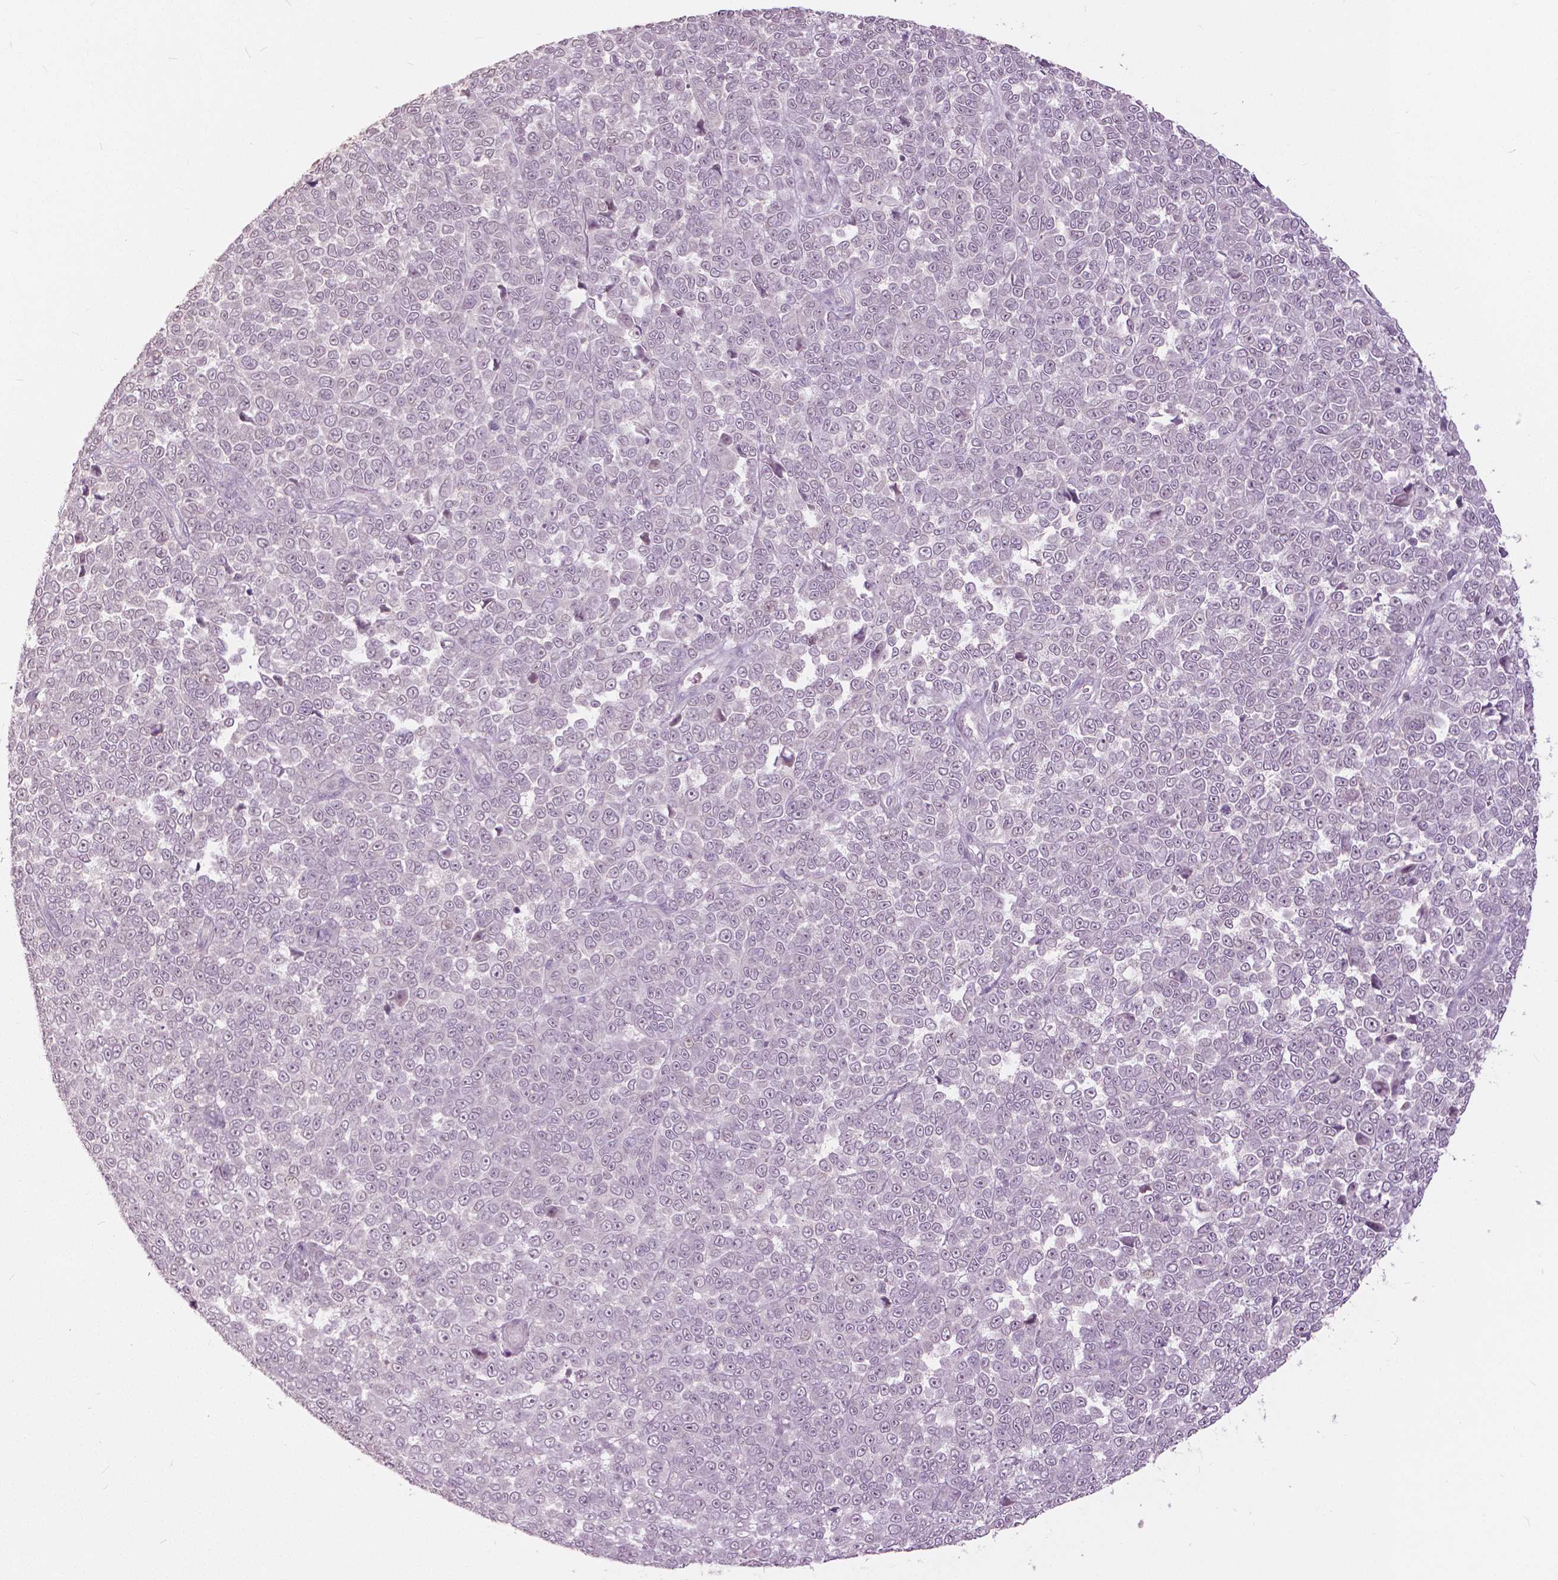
{"staining": {"intensity": "negative", "quantity": "none", "location": "none"}, "tissue": "melanoma", "cell_type": "Tumor cells", "image_type": "cancer", "snomed": [{"axis": "morphology", "description": "Malignant melanoma, NOS"}, {"axis": "topography", "description": "Skin"}], "caption": "Malignant melanoma was stained to show a protein in brown. There is no significant positivity in tumor cells.", "gene": "NANOG", "patient": {"sex": "female", "age": 95}}